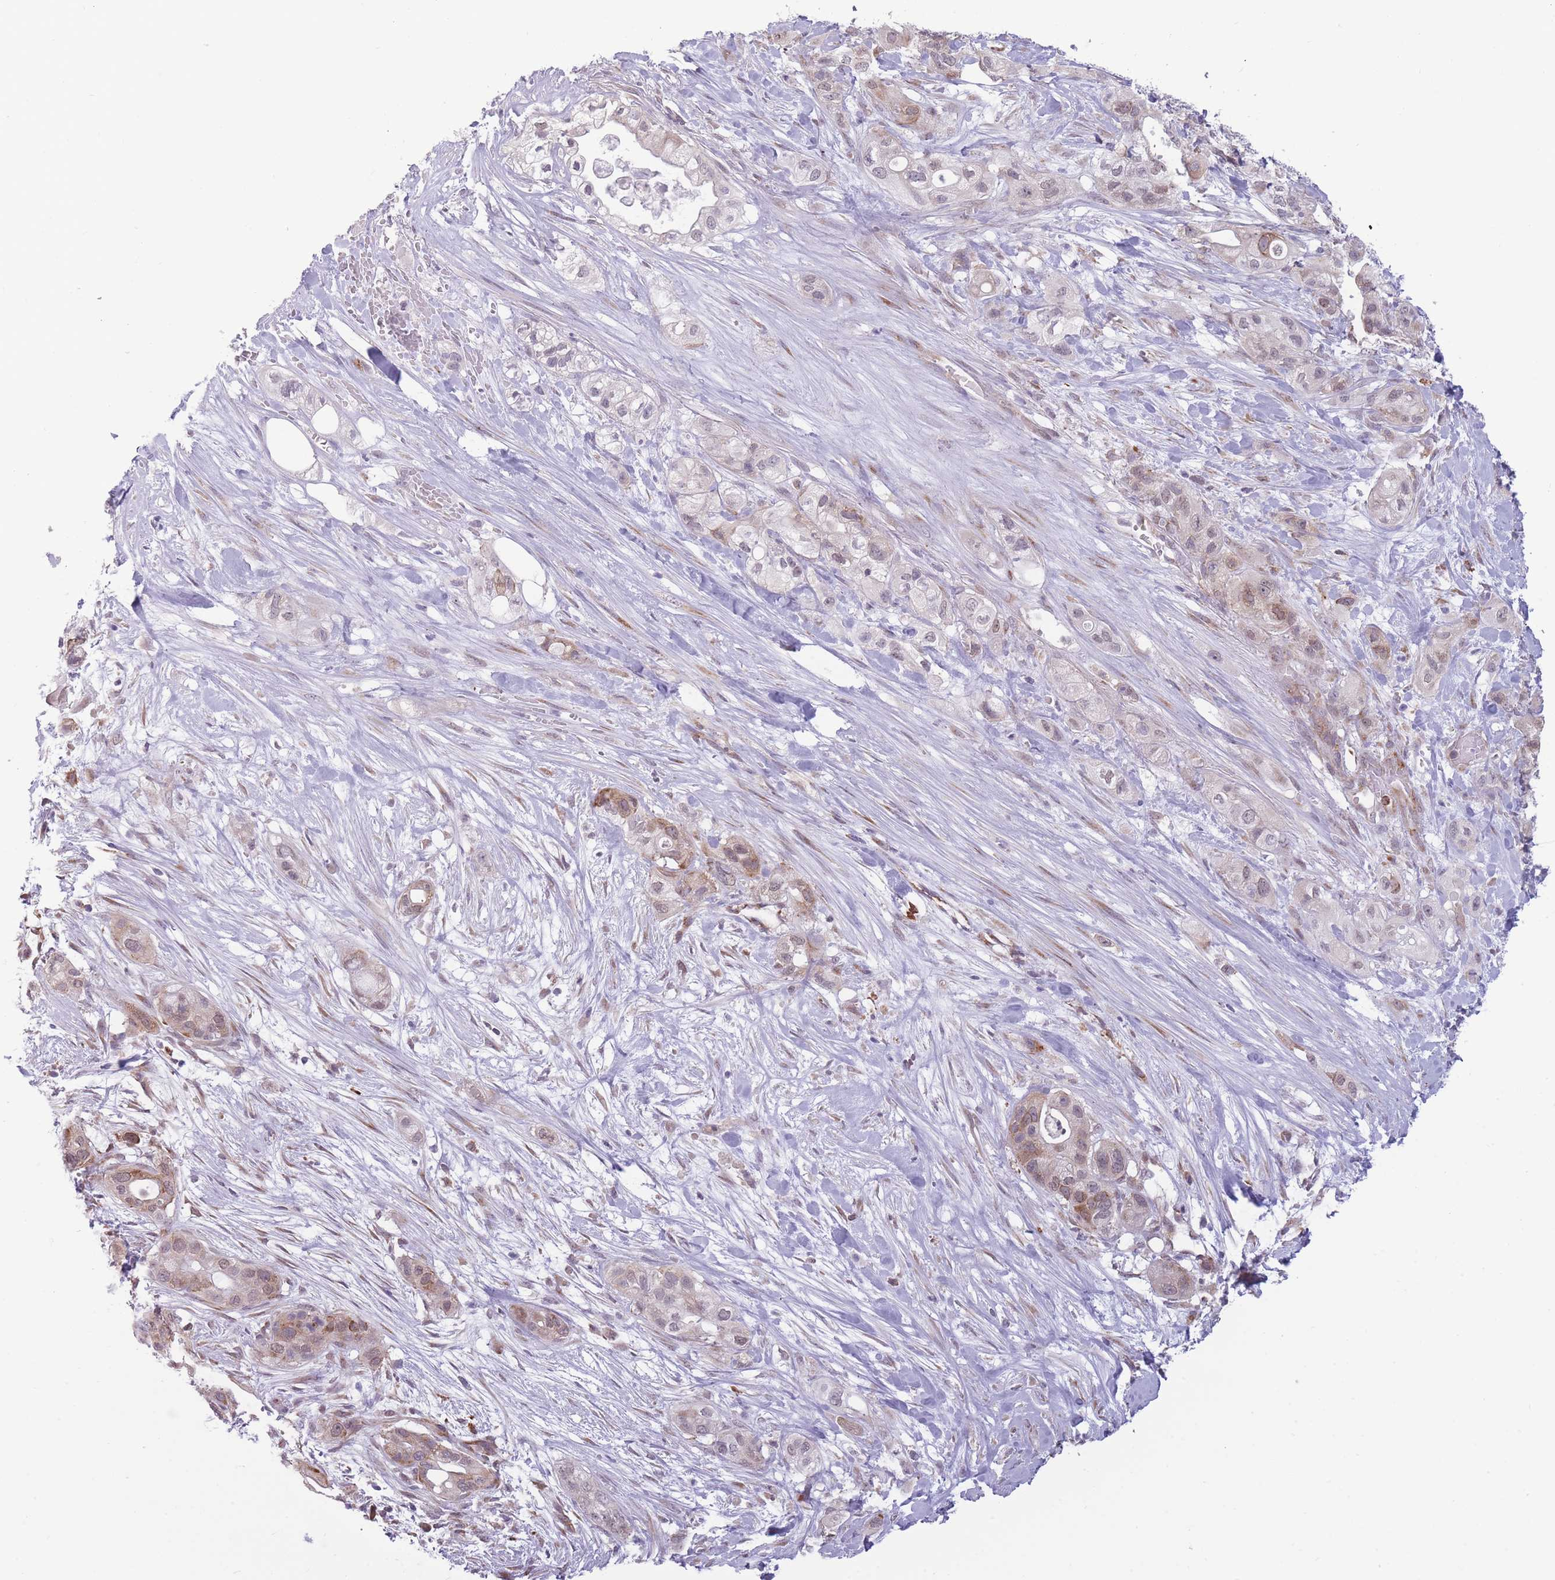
{"staining": {"intensity": "moderate", "quantity": "25%-75%", "location": "cytoplasmic/membranous"}, "tissue": "pancreatic cancer", "cell_type": "Tumor cells", "image_type": "cancer", "snomed": [{"axis": "morphology", "description": "Adenocarcinoma, NOS"}, {"axis": "topography", "description": "Pancreas"}], "caption": "This histopathology image displays immunohistochemistry (IHC) staining of human adenocarcinoma (pancreatic), with medium moderate cytoplasmic/membranous staining in approximately 25%-75% of tumor cells.", "gene": "TMEM121", "patient": {"sex": "male", "age": 44}}